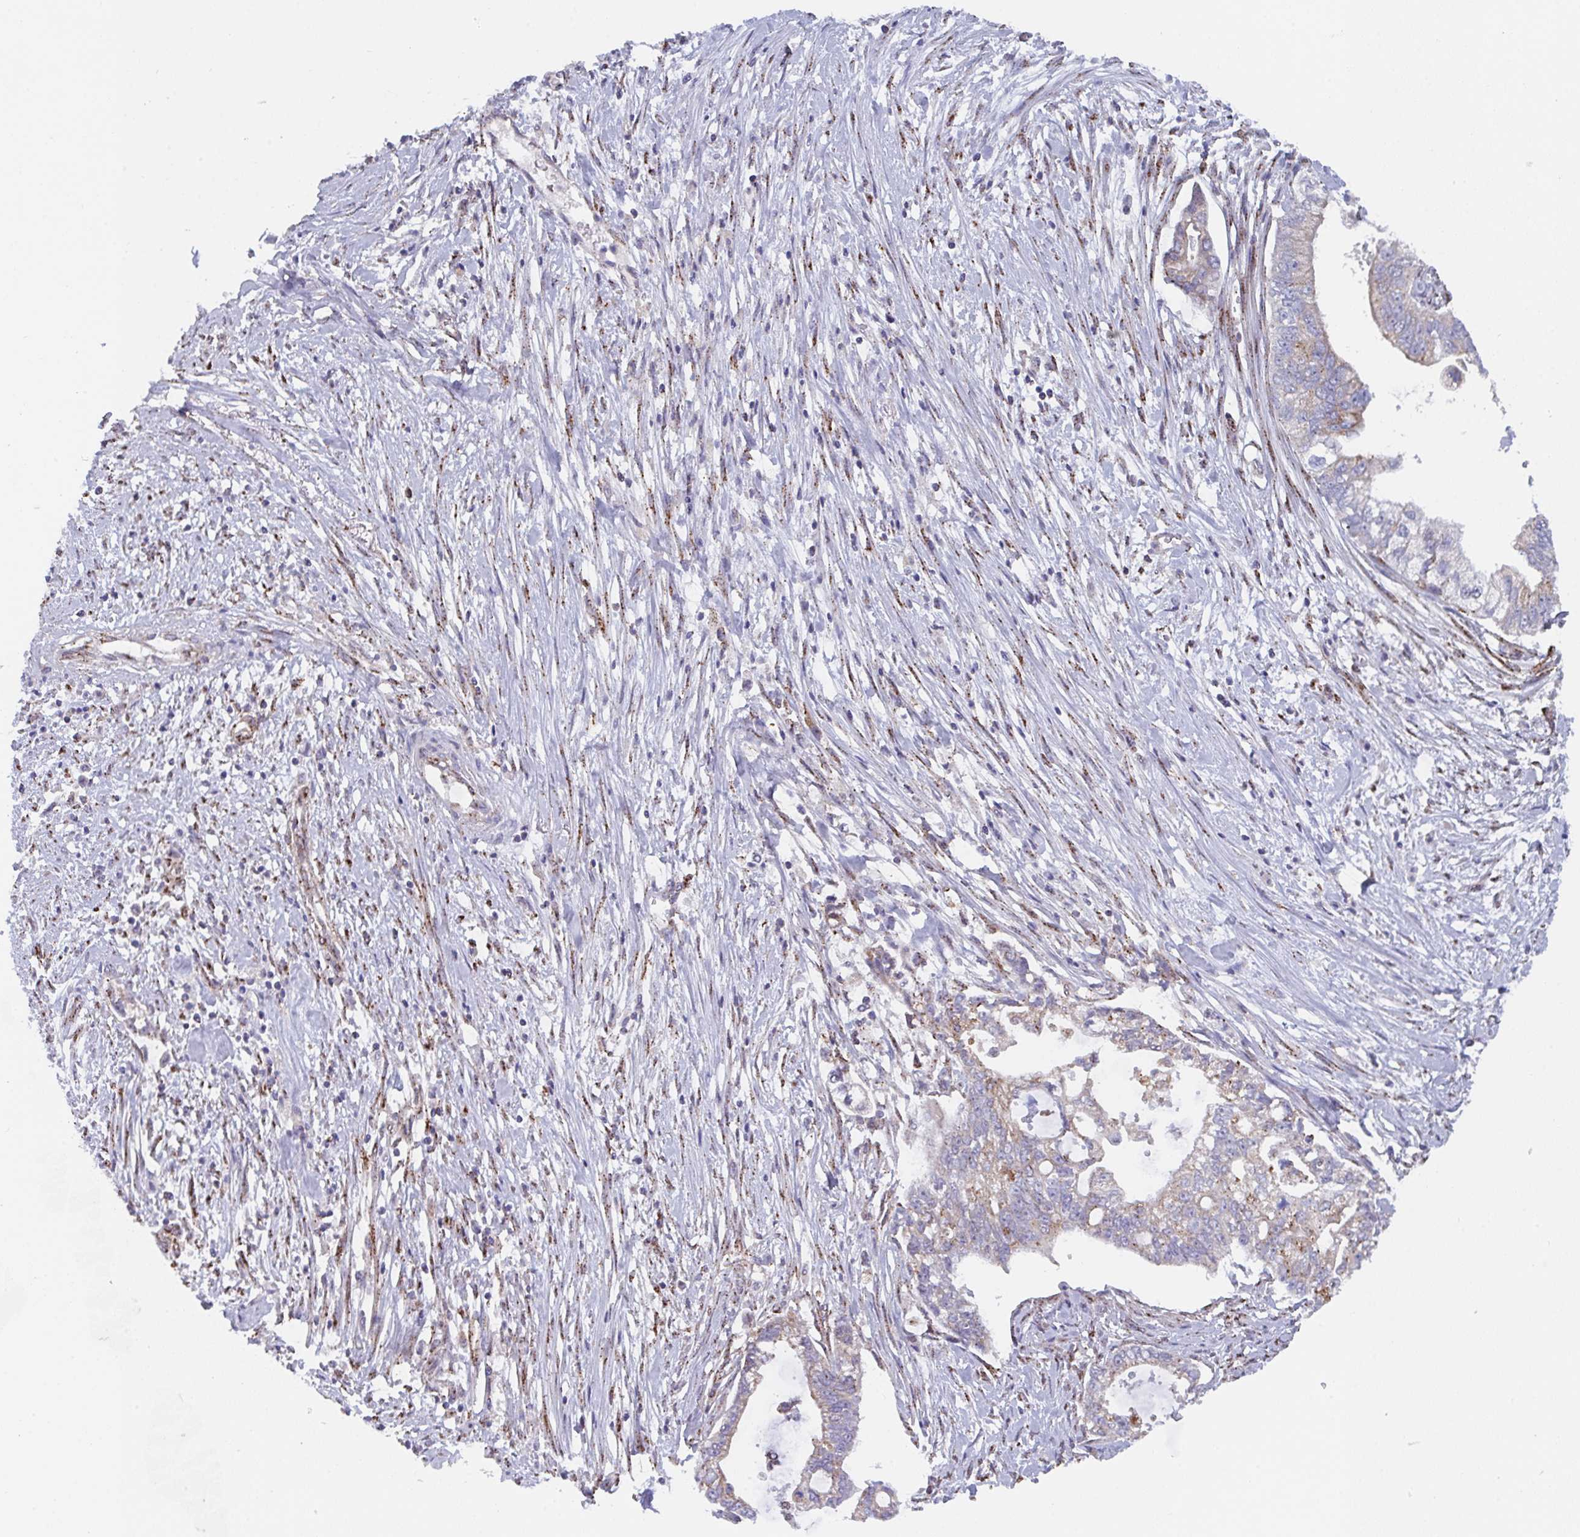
{"staining": {"intensity": "moderate", "quantity": ">75%", "location": "cytoplasmic/membranous"}, "tissue": "pancreatic cancer", "cell_type": "Tumor cells", "image_type": "cancer", "snomed": [{"axis": "morphology", "description": "Adenocarcinoma, NOS"}, {"axis": "topography", "description": "Pancreas"}], "caption": "Immunohistochemical staining of human adenocarcinoma (pancreatic) demonstrates medium levels of moderate cytoplasmic/membranous expression in approximately >75% of tumor cells.", "gene": "PROSER3", "patient": {"sex": "male", "age": 70}}